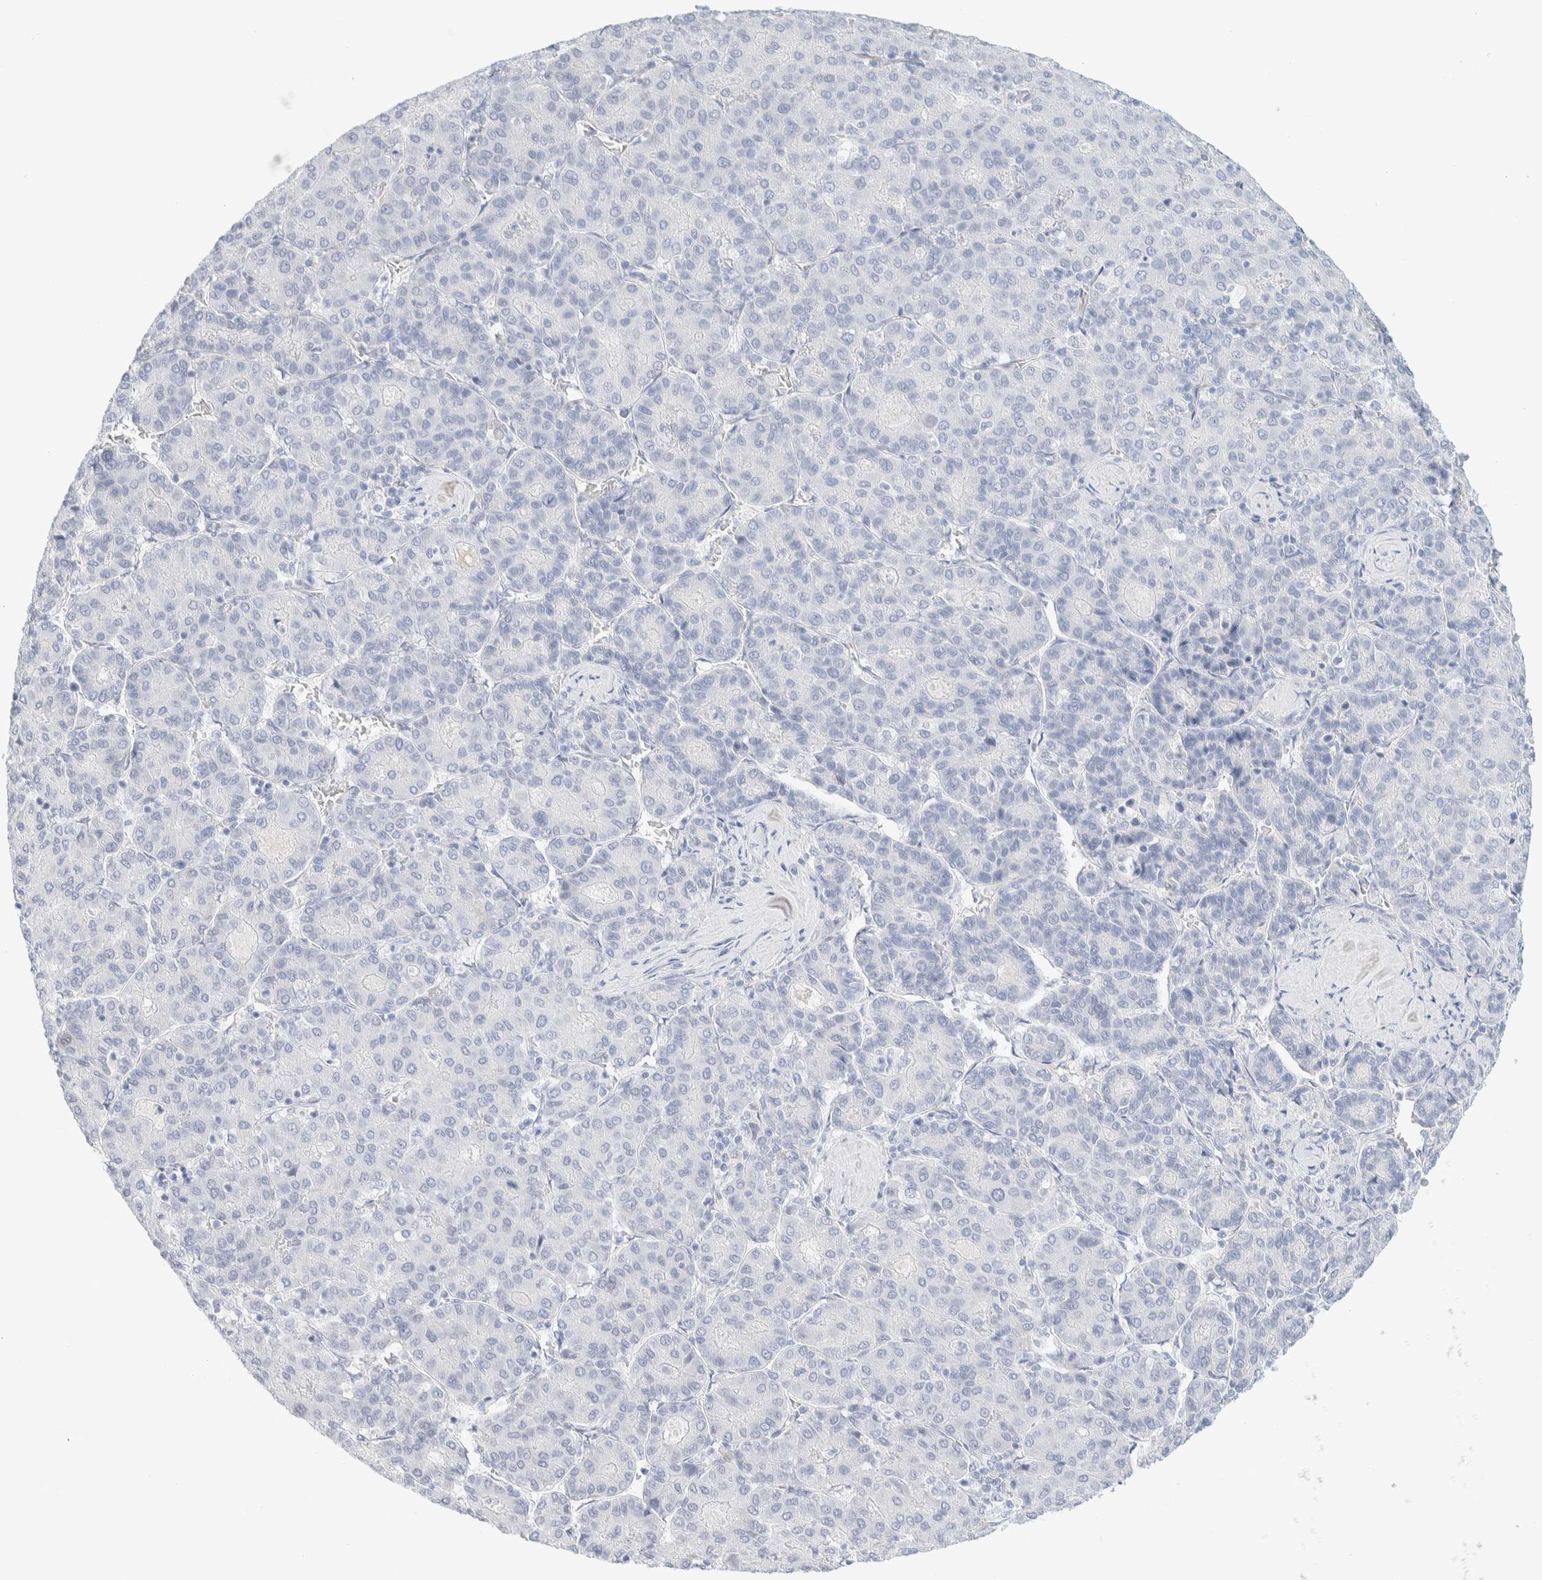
{"staining": {"intensity": "negative", "quantity": "none", "location": "none"}, "tissue": "liver cancer", "cell_type": "Tumor cells", "image_type": "cancer", "snomed": [{"axis": "morphology", "description": "Carcinoma, Hepatocellular, NOS"}, {"axis": "topography", "description": "Liver"}], "caption": "DAB (3,3'-diaminobenzidine) immunohistochemical staining of human liver cancer demonstrates no significant positivity in tumor cells.", "gene": "ATCAY", "patient": {"sex": "male", "age": 65}}